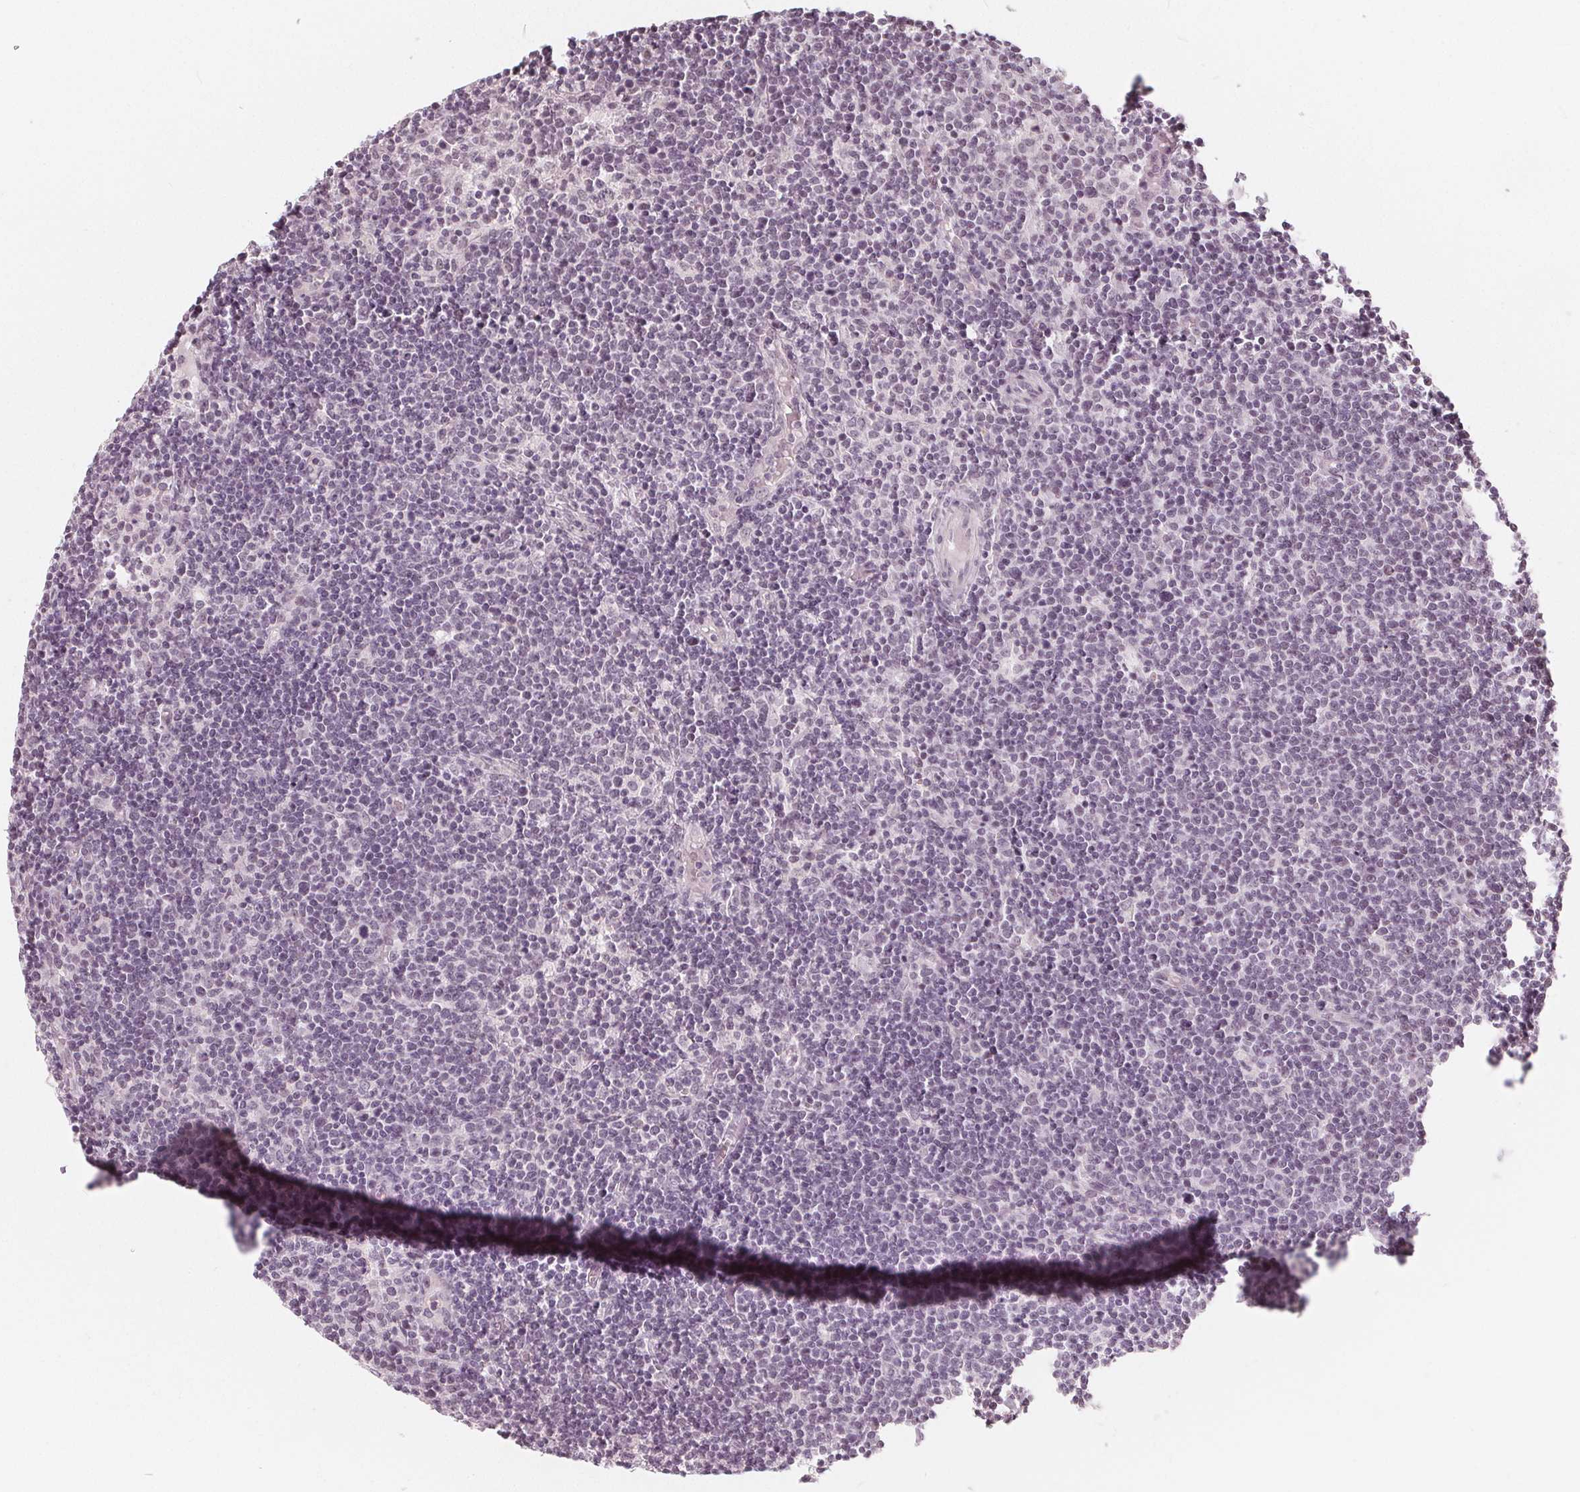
{"staining": {"intensity": "negative", "quantity": "none", "location": "none"}, "tissue": "lymphoma", "cell_type": "Tumor cells", "image_type": "cancer", "snomed": [{"axis": "morphology", "description": "Malignant lymphoma, non-Hodgkin's type, High grade"}, {"axis": "topography", "description": "Lymph node"}], "caption": "Human lymphoma stained for a protein using immunohistochemistry (IHC) reveals no expression in tumor cells.", "gene": "NUP210L", "patient": {"sex": "male", "age": 61}}